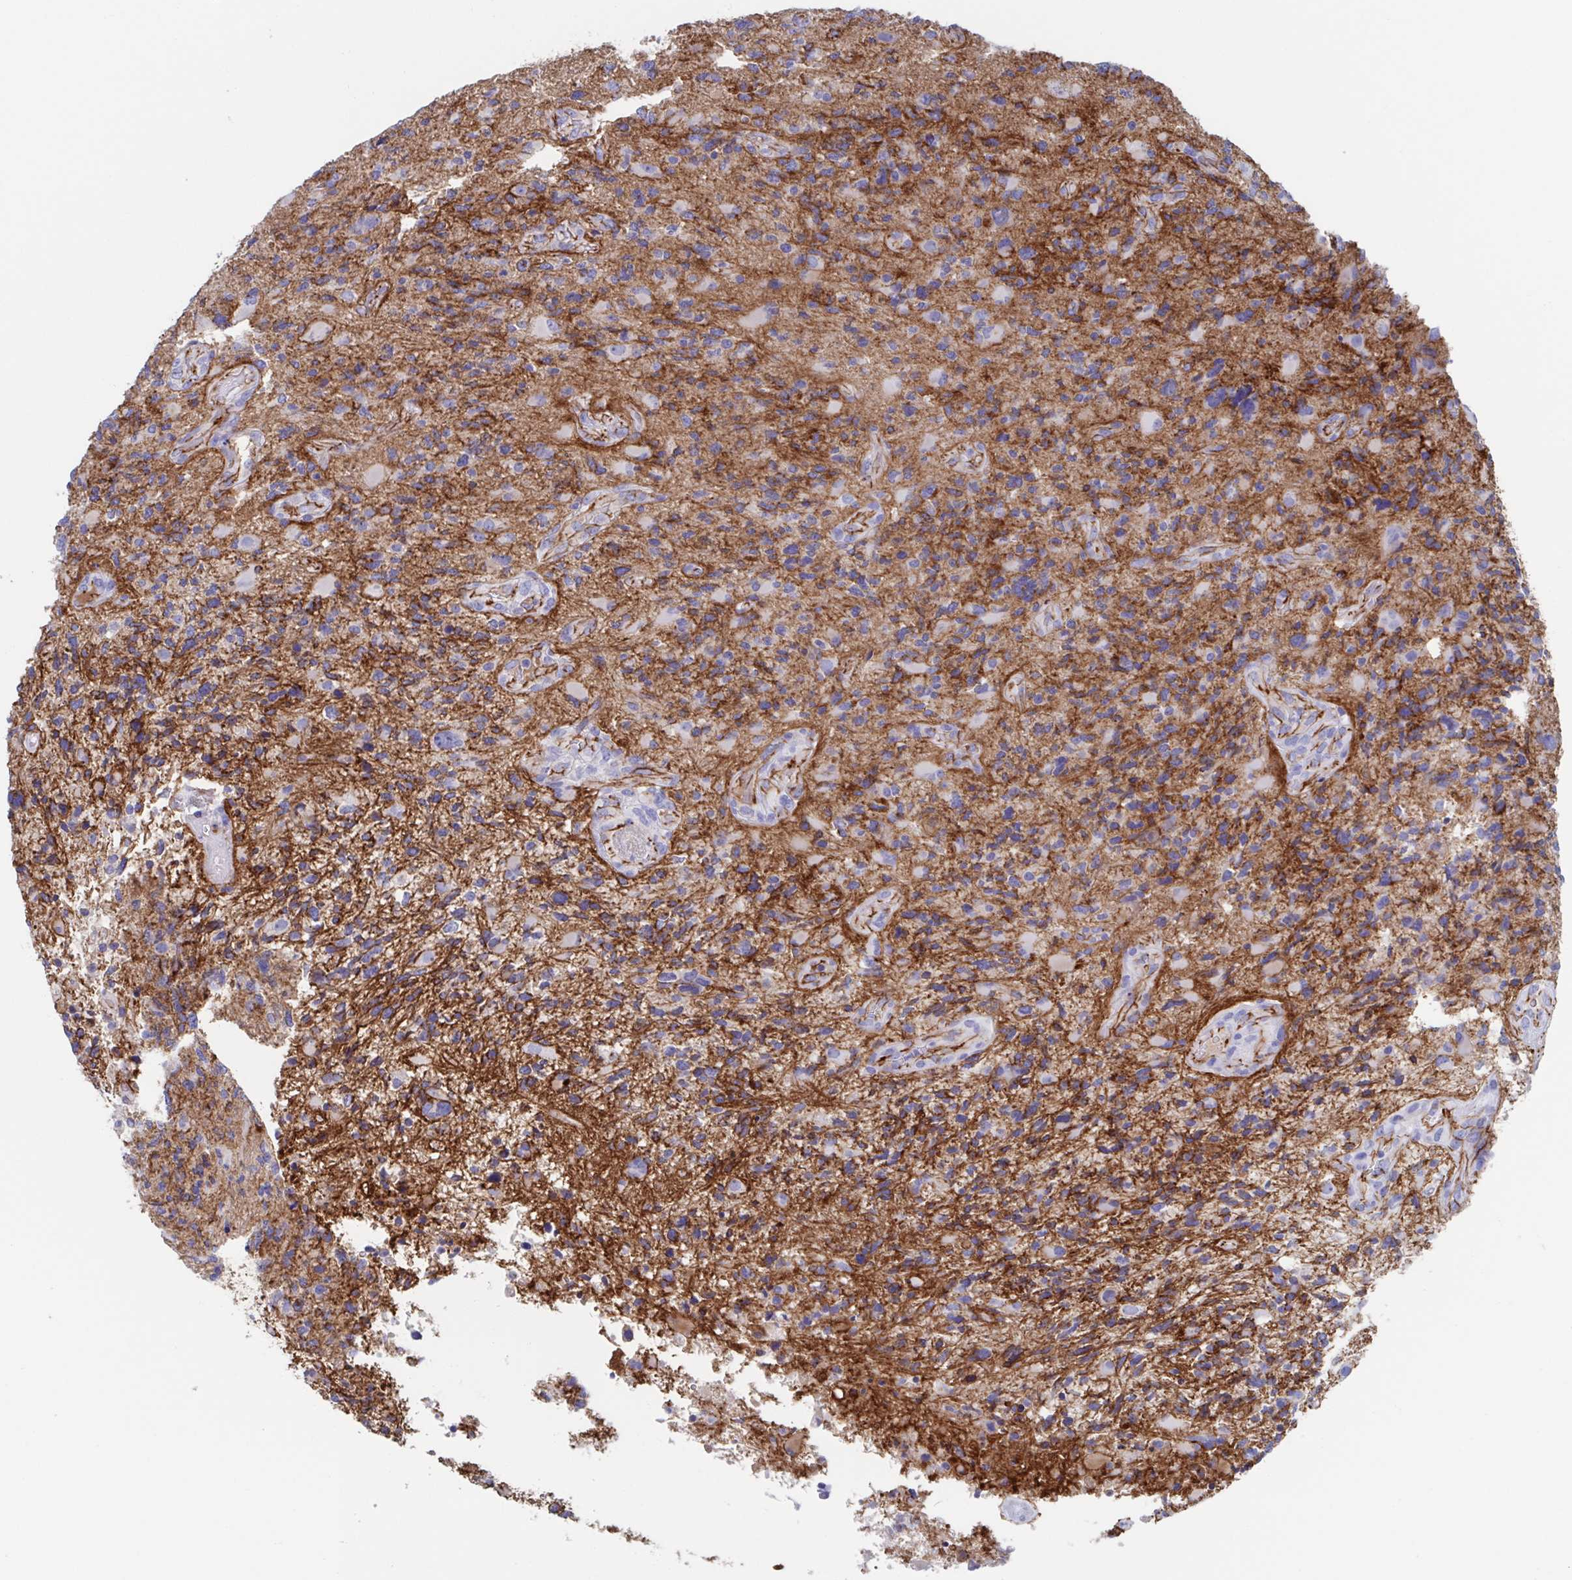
{"staining": {"intensity": "negative", "quantity": "none", "location": "none"}, "tissue": "glioma", "cell_type": "Tumor cells", "image_type": "cancer", "snomed": [{"axis": "morphology", "description": "Glioma, malignant, High grade"}, {"axis": "topography", "description": "Brain"}], "caption": "This is an IHC photomicrograph of malignant high-grade glioma. There is no staining in tumor cells.", "gene": "CDH2", "patient": {"sex": "female", "age": 71}}